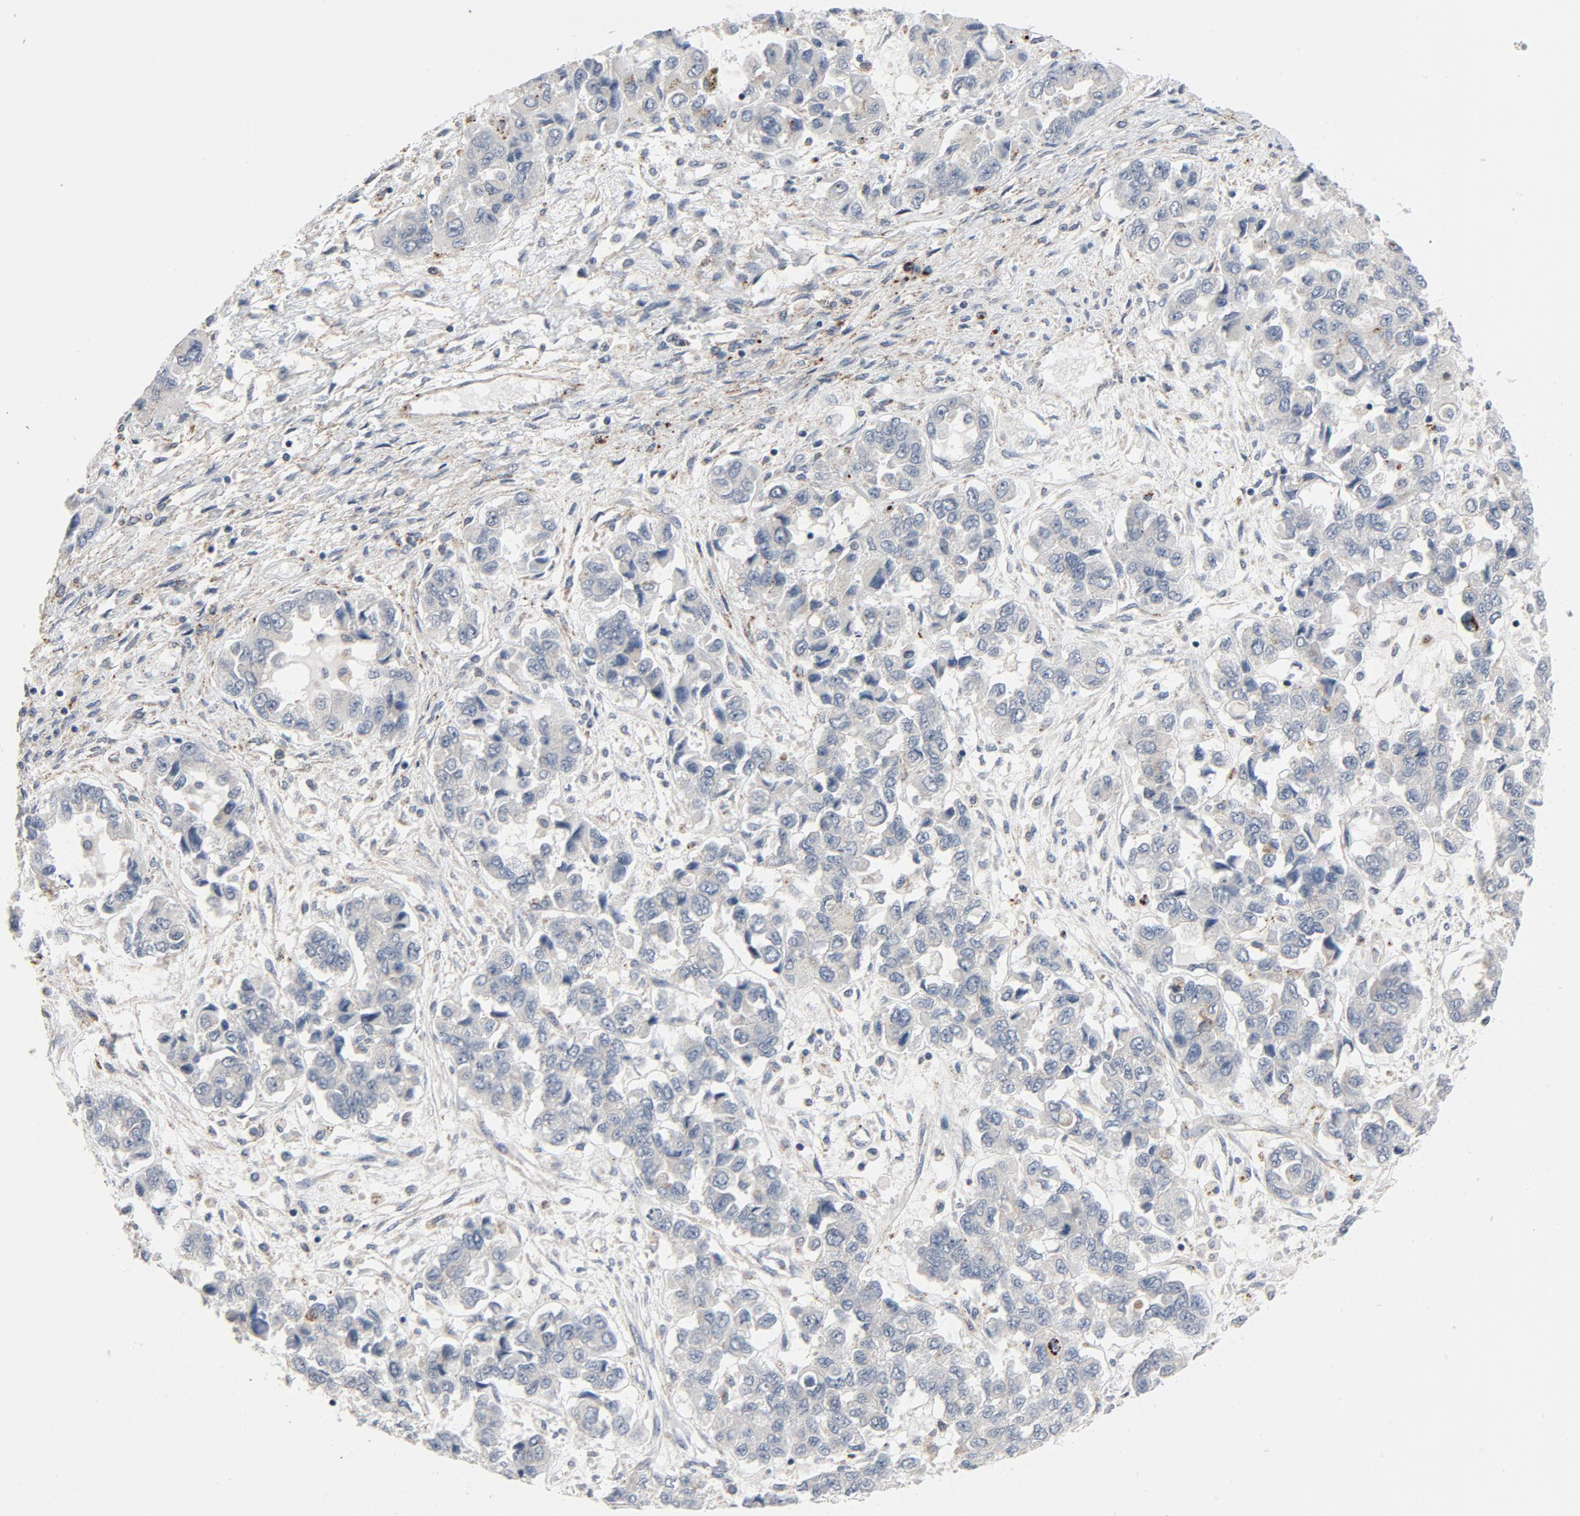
{"staining": {"intensity": "negative", "quantity": "none", "location": "none"}, "tissue": "ovarian cancer", "cell_type": "Tumor cells", "image_type": "cancer", "snomed": [{"axis": "morphology", "description": "Carcinoma, endometroid"}, {"axis": "topography", "description": "Ovary"}], "caption": "There is no significant staining in tumor cells of ovarian cancer.", "gene": "AKT2", "patient": {"sex": "female", "age": 50}}